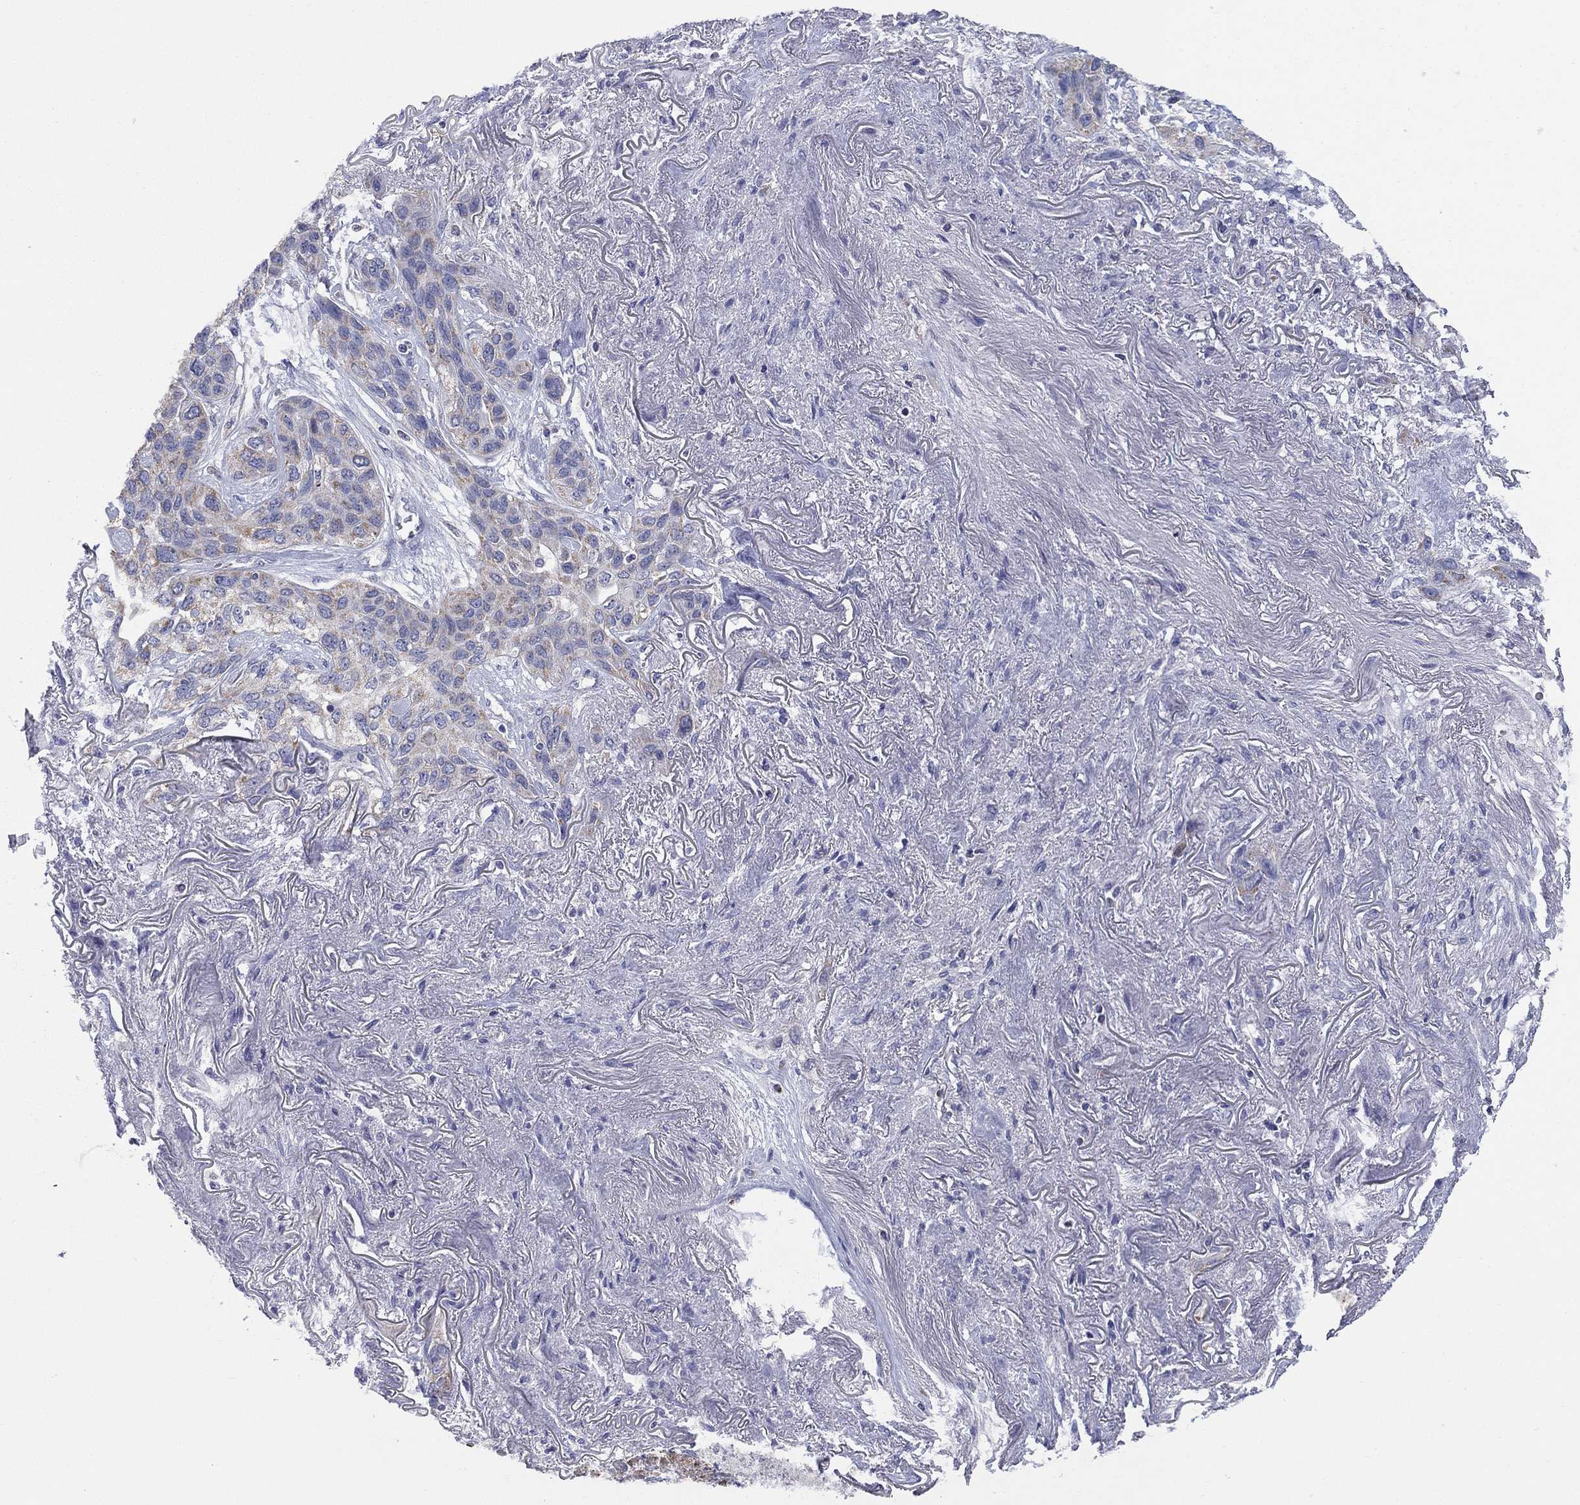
{"staining": {"intensity": "moderate", "quantity": "25%-75%", "location": "cytoplasmic/membranous"}, "tissue": "lung cancer", "cell_type": "Tumor cells", "image_type": "cancer", "snomed": [{"axis": "morphology", "description": "Squamous cell carcinoma, NOS"}, {"axis": "topography", "description": "Lung"}], "caption": "High-magnification brightfield microscopy of lung cancer (squamous cell carcinoma) stained with DAB (brown) and counterstained with hematoxylin (blue). tumor cells exhibit moderate cytoplasmic/membranous positivity is present in approximately25%-75% of cells.", "gene": "CLVS1", "patient": {"sex": "female", "age": 70}}